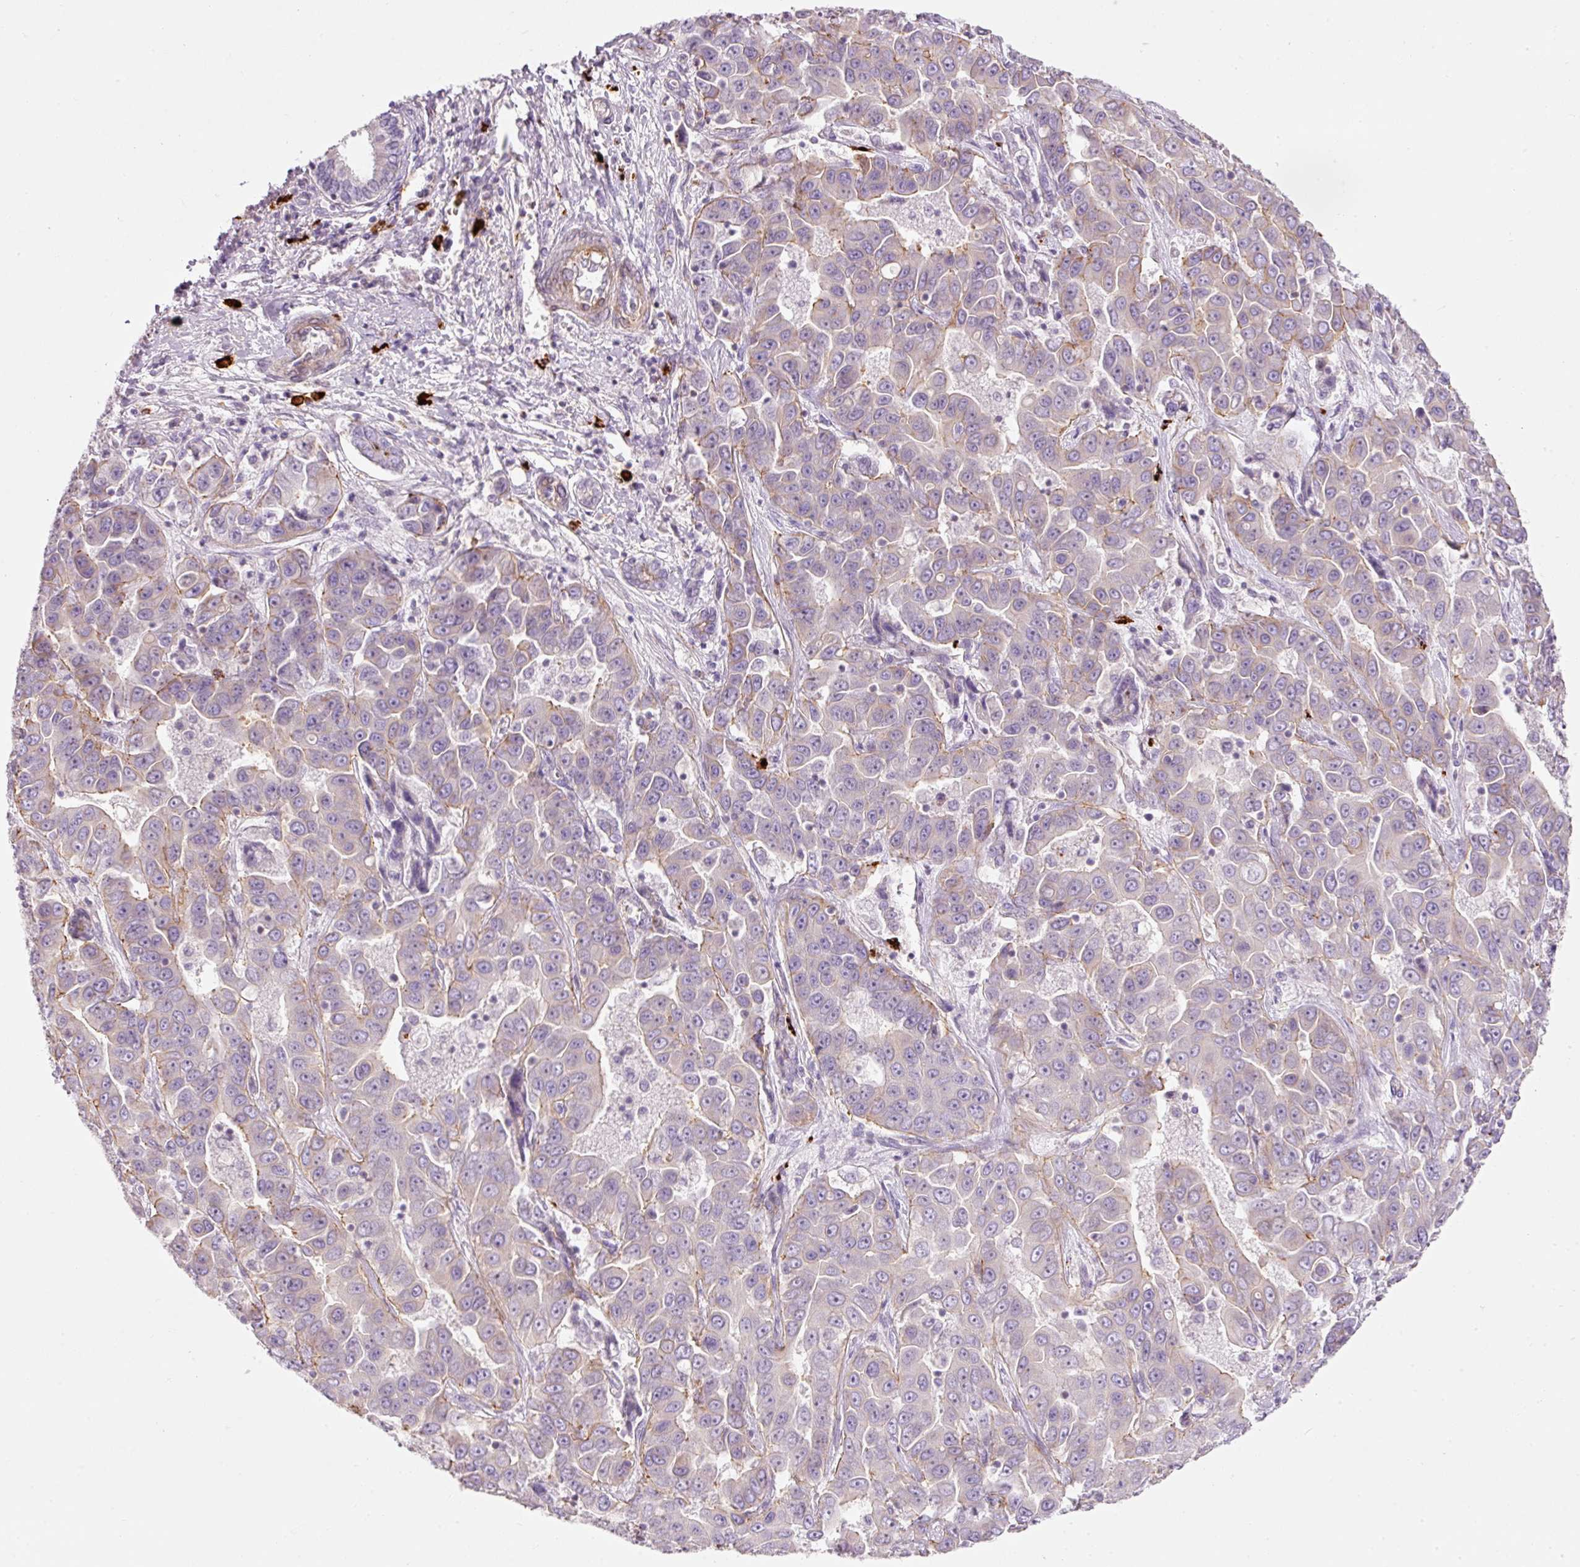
{"staining": {"intensity": "negative", "quantity": "none", "location": "none"}, "tissue": "liver cancer", "cell_type": "Tumor cells", "image_type": "cancer", "snomed": [{"axis": "morphology", "description": "Cholangiocarcinoma"}, {"axis": "topography", "description": "Liver"}], "caption": "A histopathology image of liver cholangiocarcinoma stained for a protein exhibits no brown staining in tumor cells.", "gene": "MAP3K3", "patient": {"sex": "female", "age": 52}}